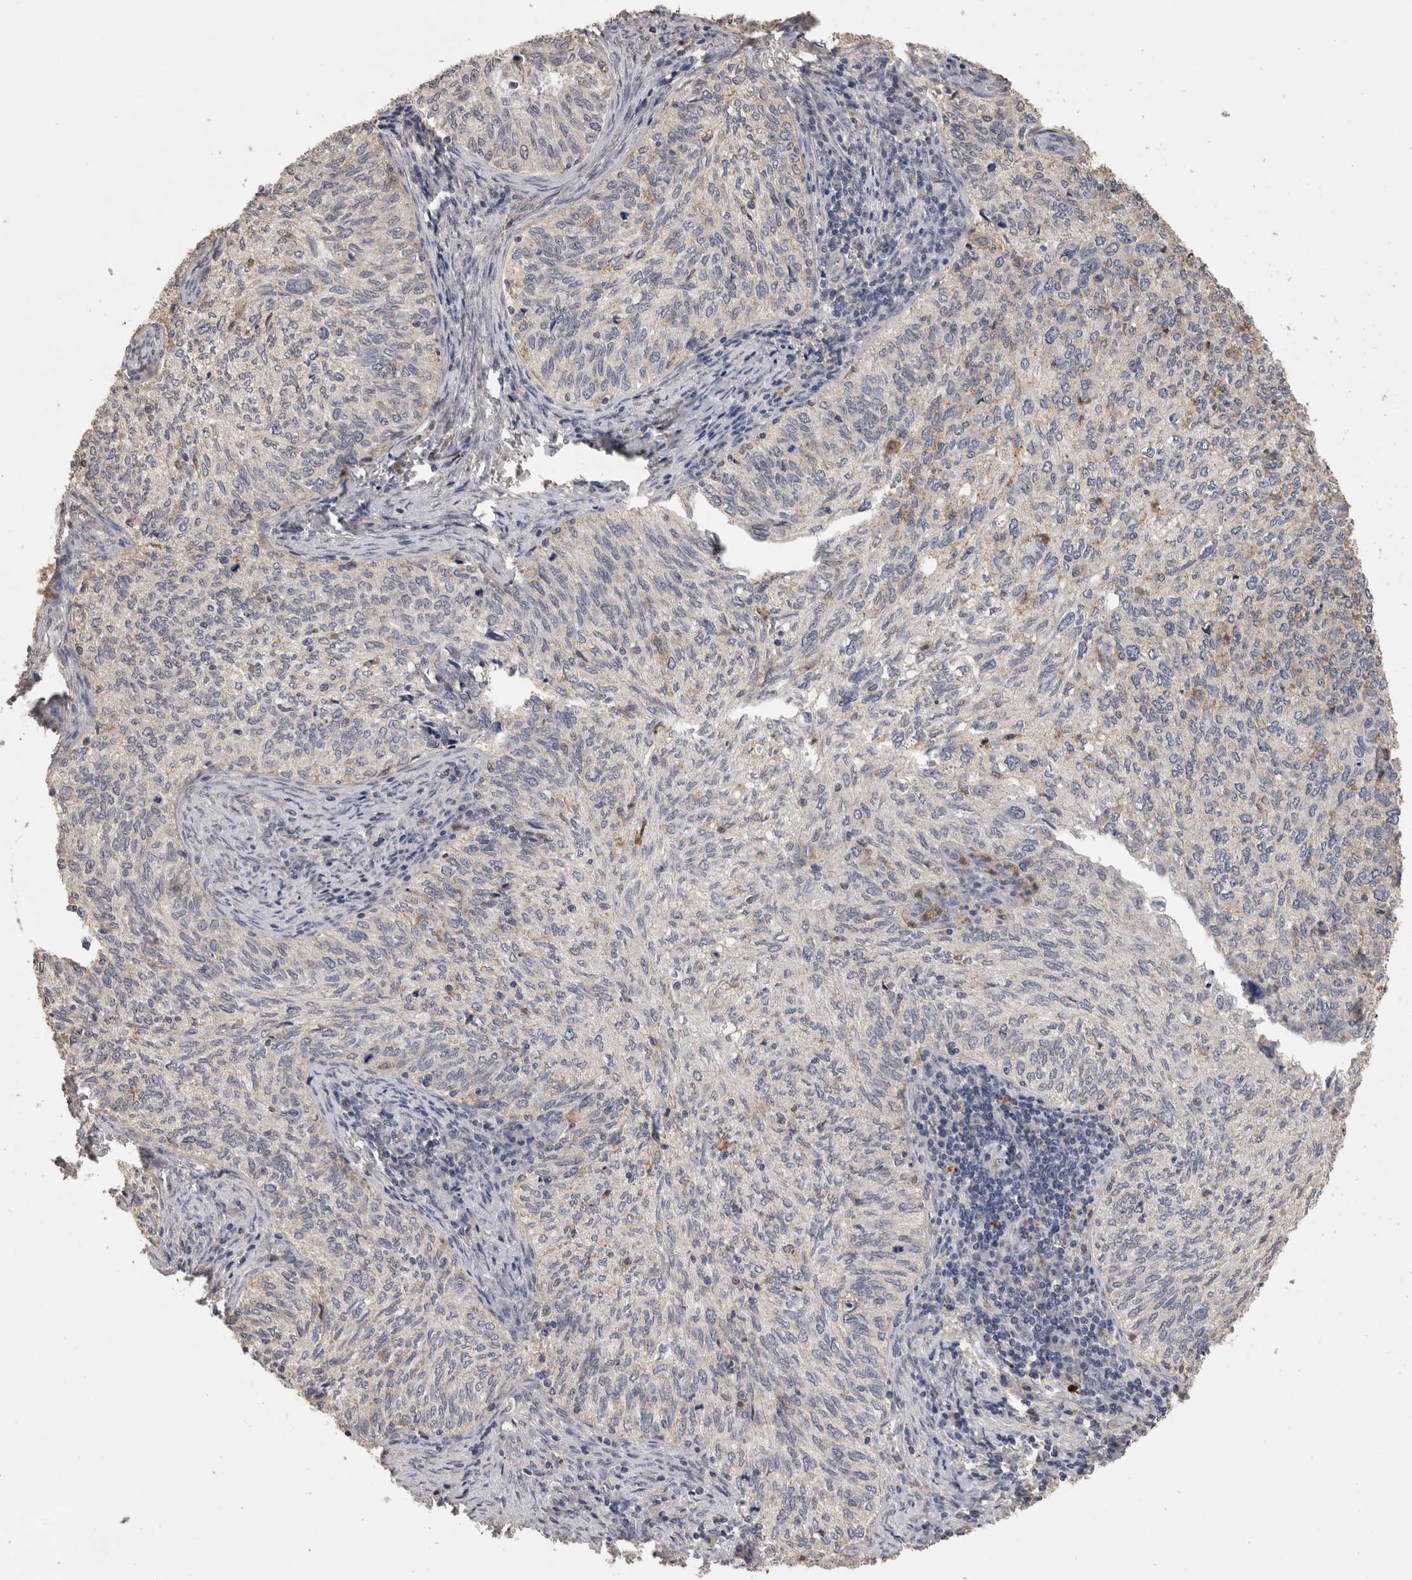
{"staining": {"intensity": "negative", "quantity": "none", "location": "none"}, "tissue": "cervical cancer", "cell_type": "Tumor cells", "image_type": "cancer", "snomed": [{"axis": "morphology", "description": "Squamous cell carcinoma, NOS"}, {"axis": "topography", "description": "Cervix"}], "caption": "High power microscopy histopathology image of an immunohistochemistry (IHC) histopathology image of squamous cell carcinoma (cervical), revealing no significant positivity in tumor cells.", "gene": "CNTFR", "patient": {"sex": "female", "age": 30}}